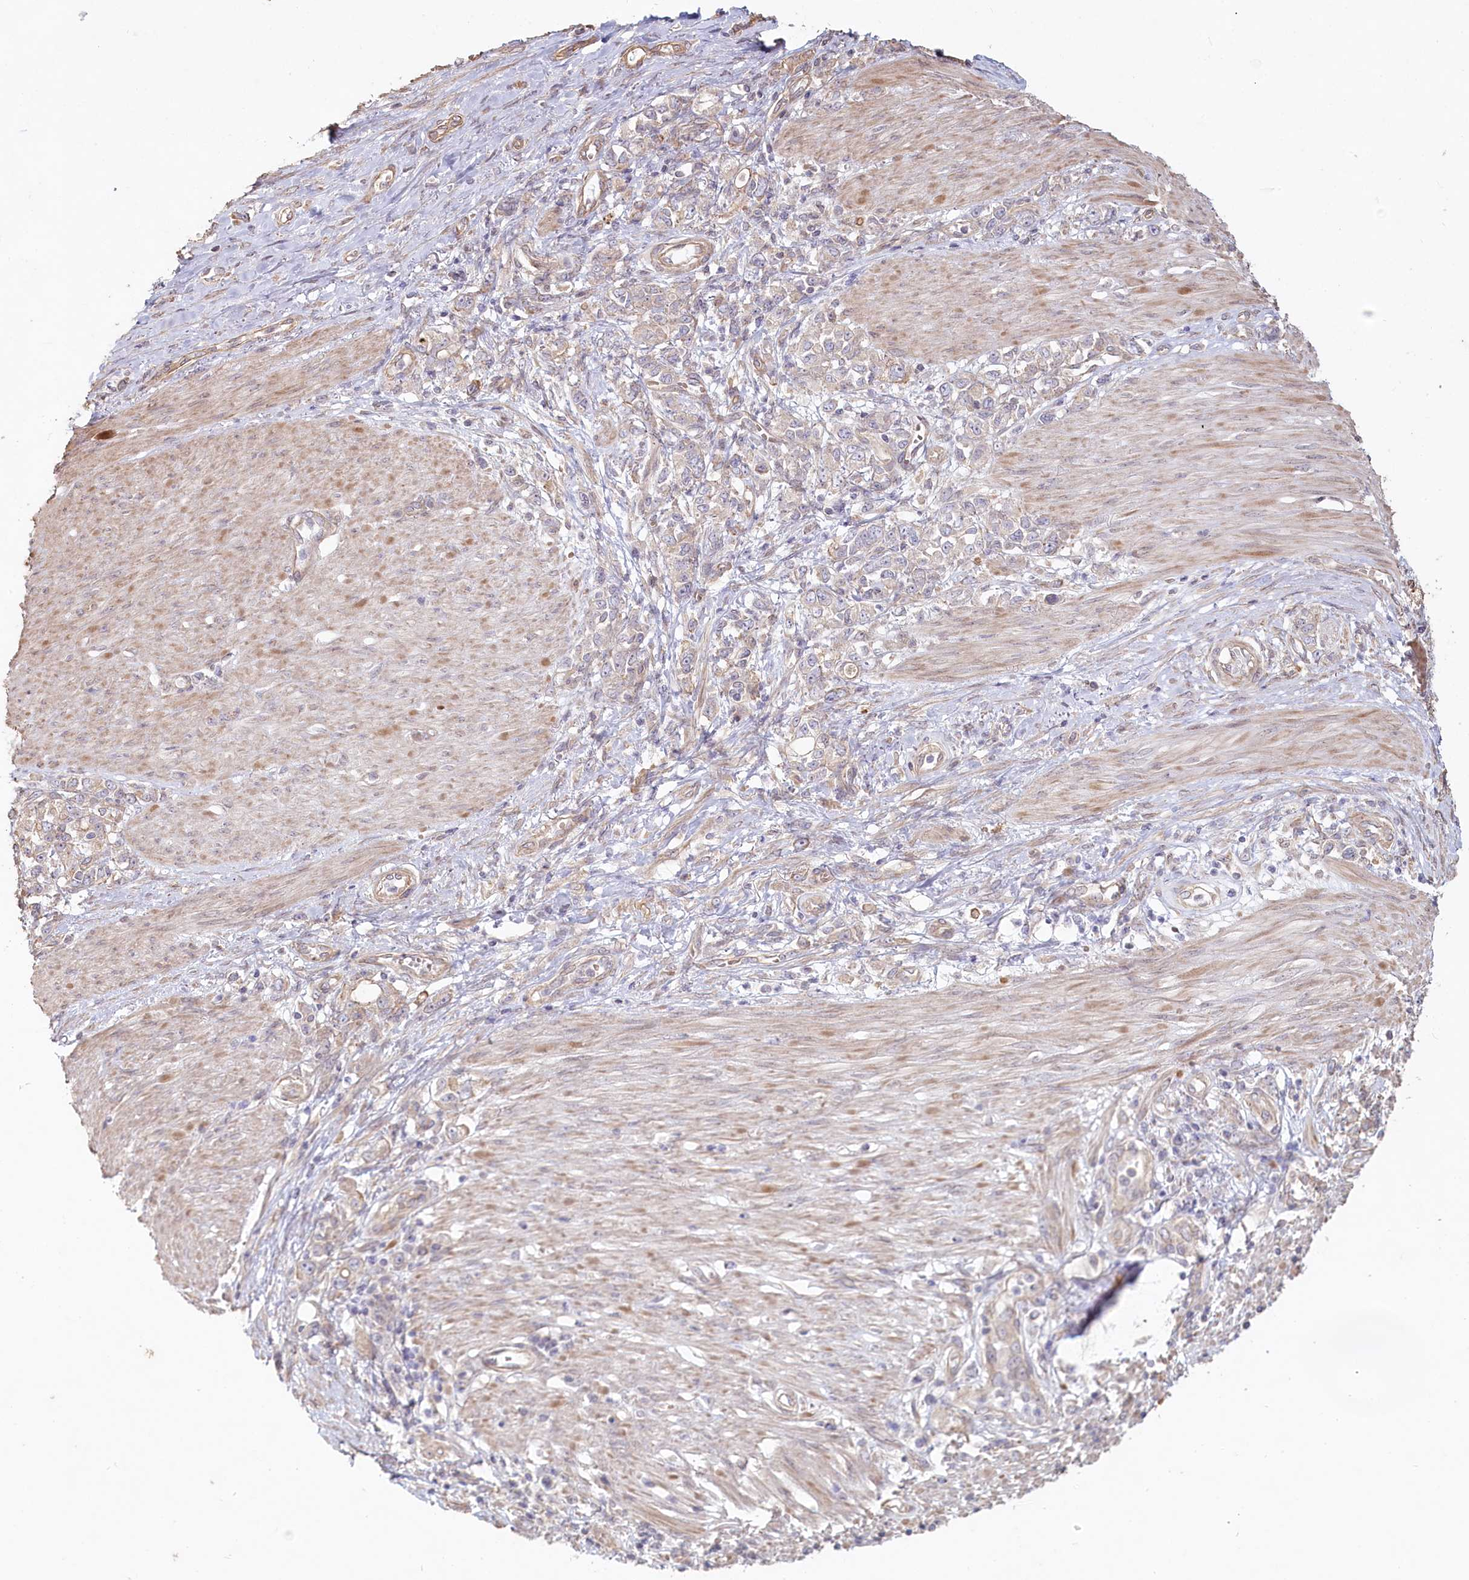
{"staining": {"intensity": "negative", "quantity": "none", "location": "none"}, "tissue": "stomach cancer", "cell_type": "Tumor cells", "image_type": "cancer", "snomed": [{"axis": "morphology", "description": "Adenocarcinoma, NOS"}, {"axis": "topography", "description": "Stomach"}], "caption": "The image demonstrates no significant staining in tumor cells of stomach cancer (adenocarcinoma).", "gene": "TCHP", "patient": {"sex": "female", "age": 76}}